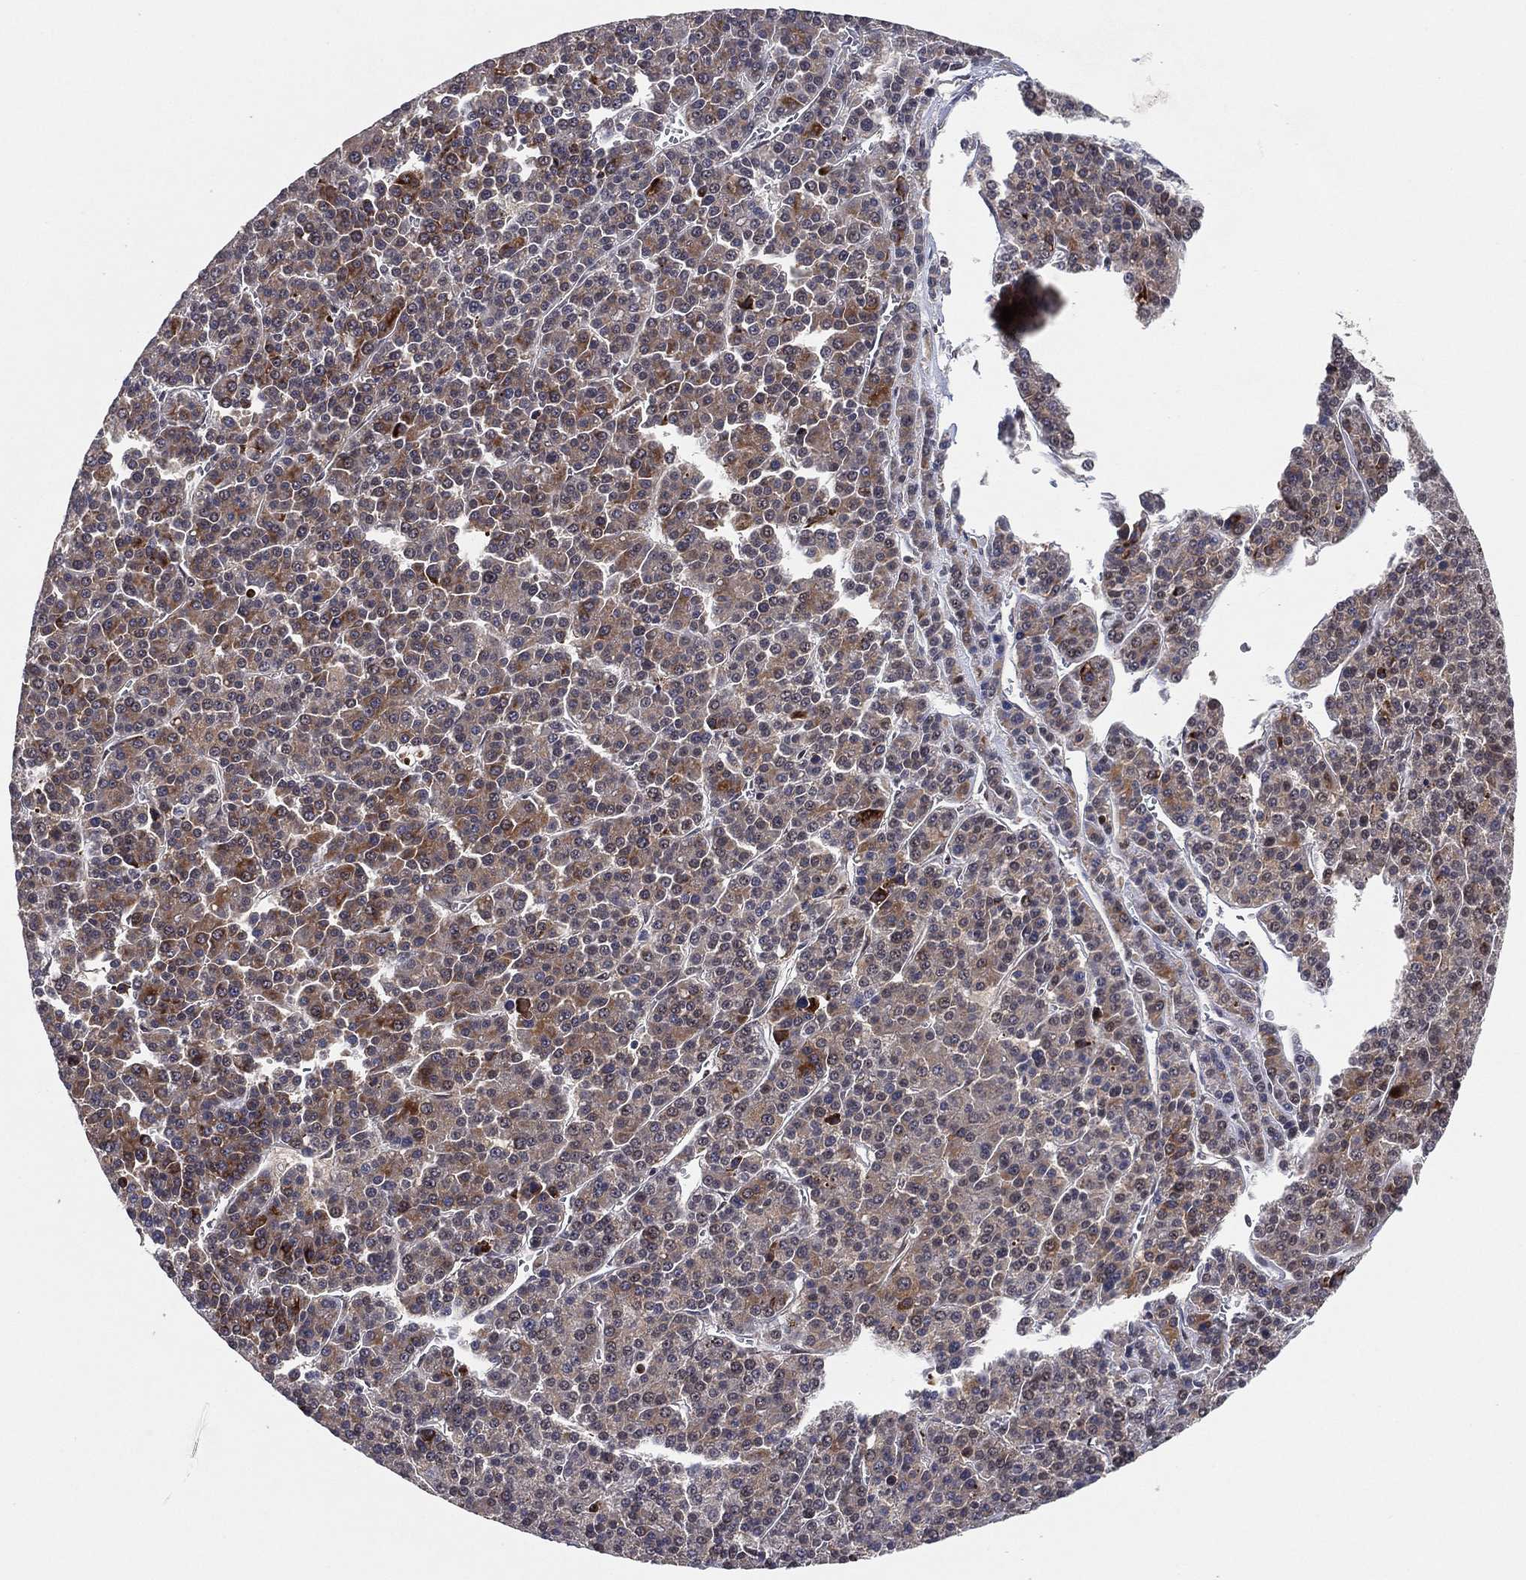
{"staining": {"intensity": "strong", "quantity": "25%-75%", "location": "cytoplasmic/membranous"}, "tissue": "liver cancer", "cell_type": "Tumor cells", "image_type": "cancer", "snomed": [{"axis": "morphology", "description": "Carcinoma, Hepatocellular, NOS"}, {"axis": "topography", "description": "Liver"}], "caption": "Liver cancer (hepatocellular carcinoma) tissue shows strong cytoplasmic/membranous positivity in approximately 25%-75% of tumor cells (Stains: DAB in brown, nuclei in blue, Microscopy: brightfield microscopy at high magnification).", "gene": "GPALPP1", "patient": {"sex": "female", "age": 58}}